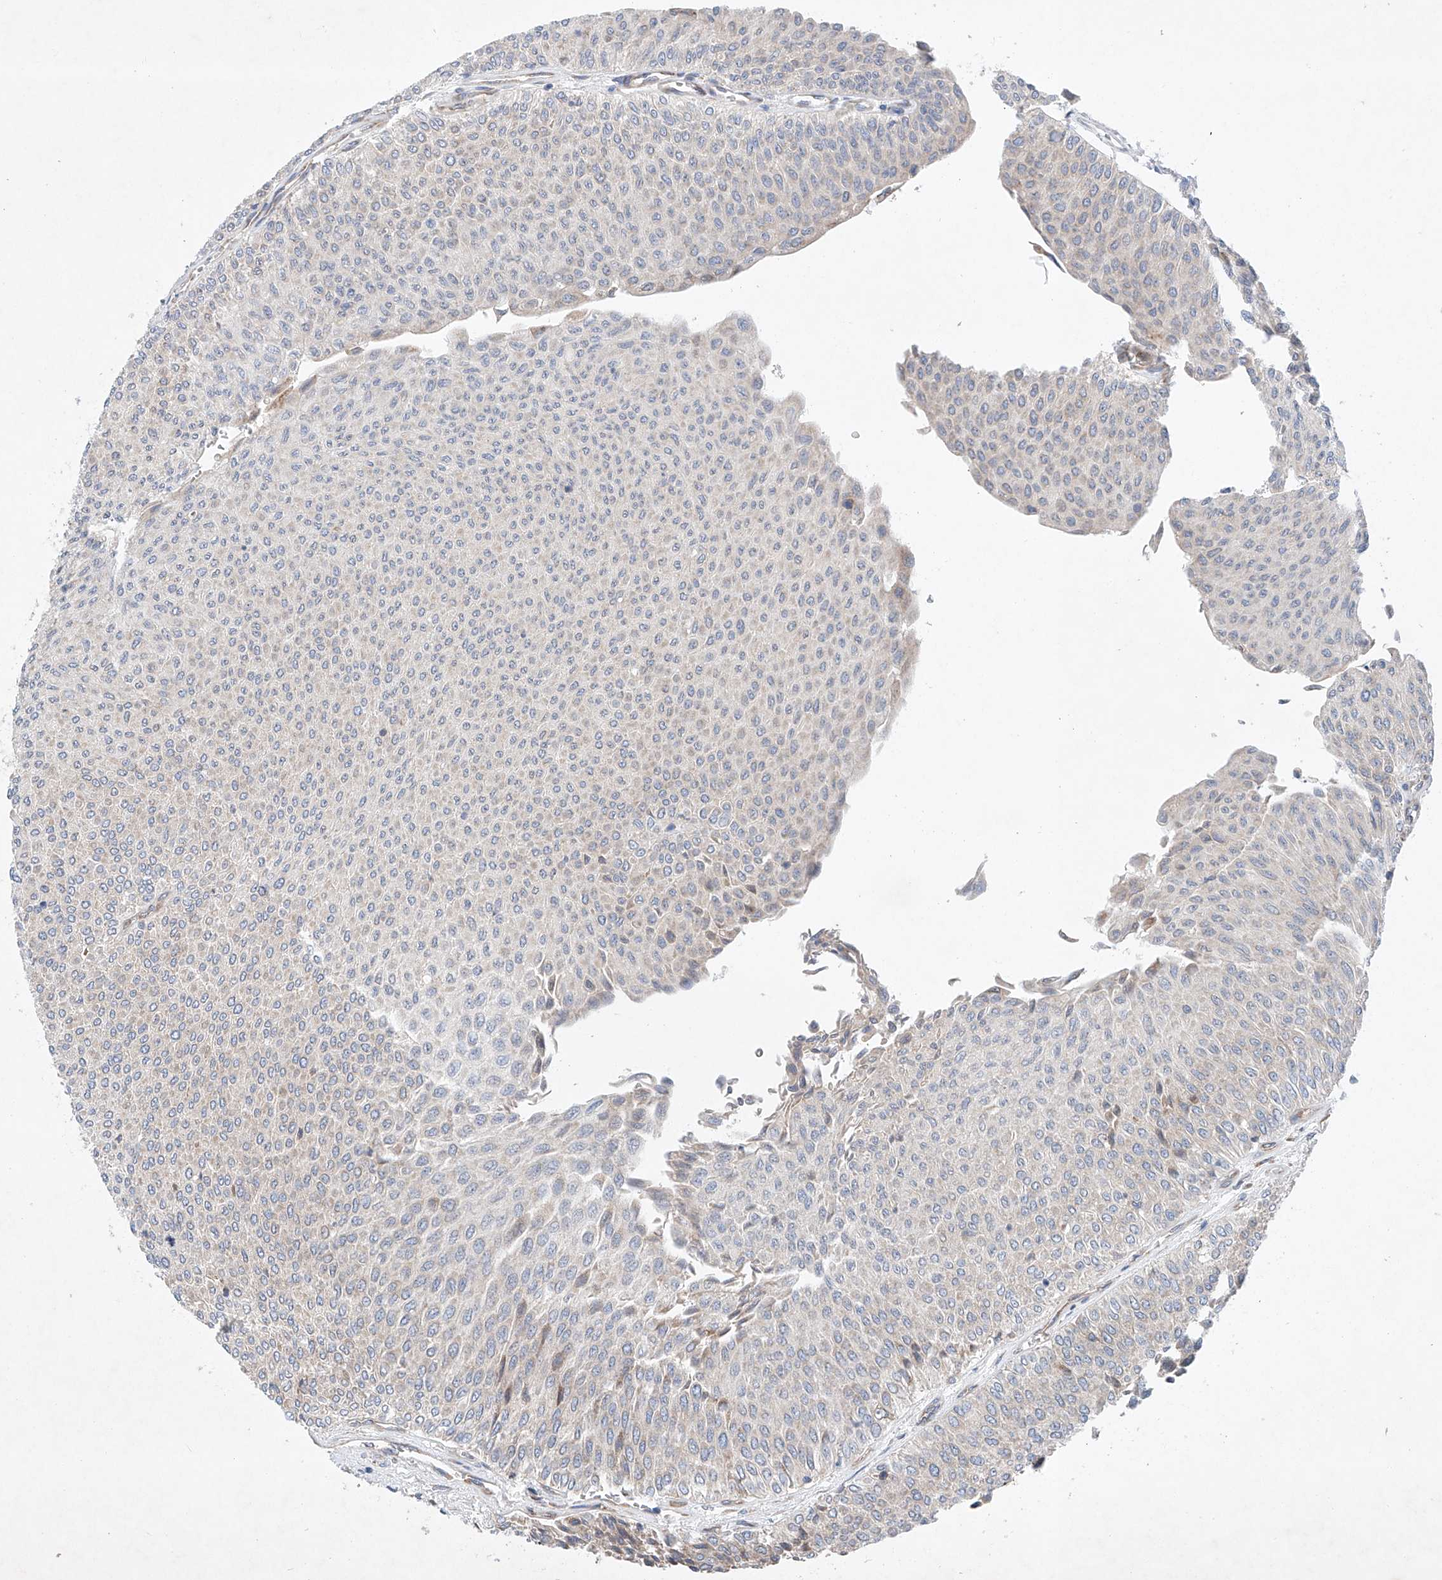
{"staining": {"intensity": "weak", "quantity": "<25%", "location": "cytoplasmic/membranous"}, "tissue": "urothelial cancer", "cell_type": "Tumor cells", "image_type": "cancer", "snomed": [{"axis": "morphology", "description": "Urothelial carcinoma, Low grade"}, {"axis": "topography", "description": "Urinary bladder"}], "caption": "Immunohistochemistry (IHC) image of human urothelial carcinoma (low-grade) stained for a protein (brown), which demonstrates no expression in tumor cells. (DAB (3,3'-diaminobenzidine) immunohistochemistry with hematoxylin counter stain).", "gene": "FASTK", "patient": {"sex": "male", "age": 78}}